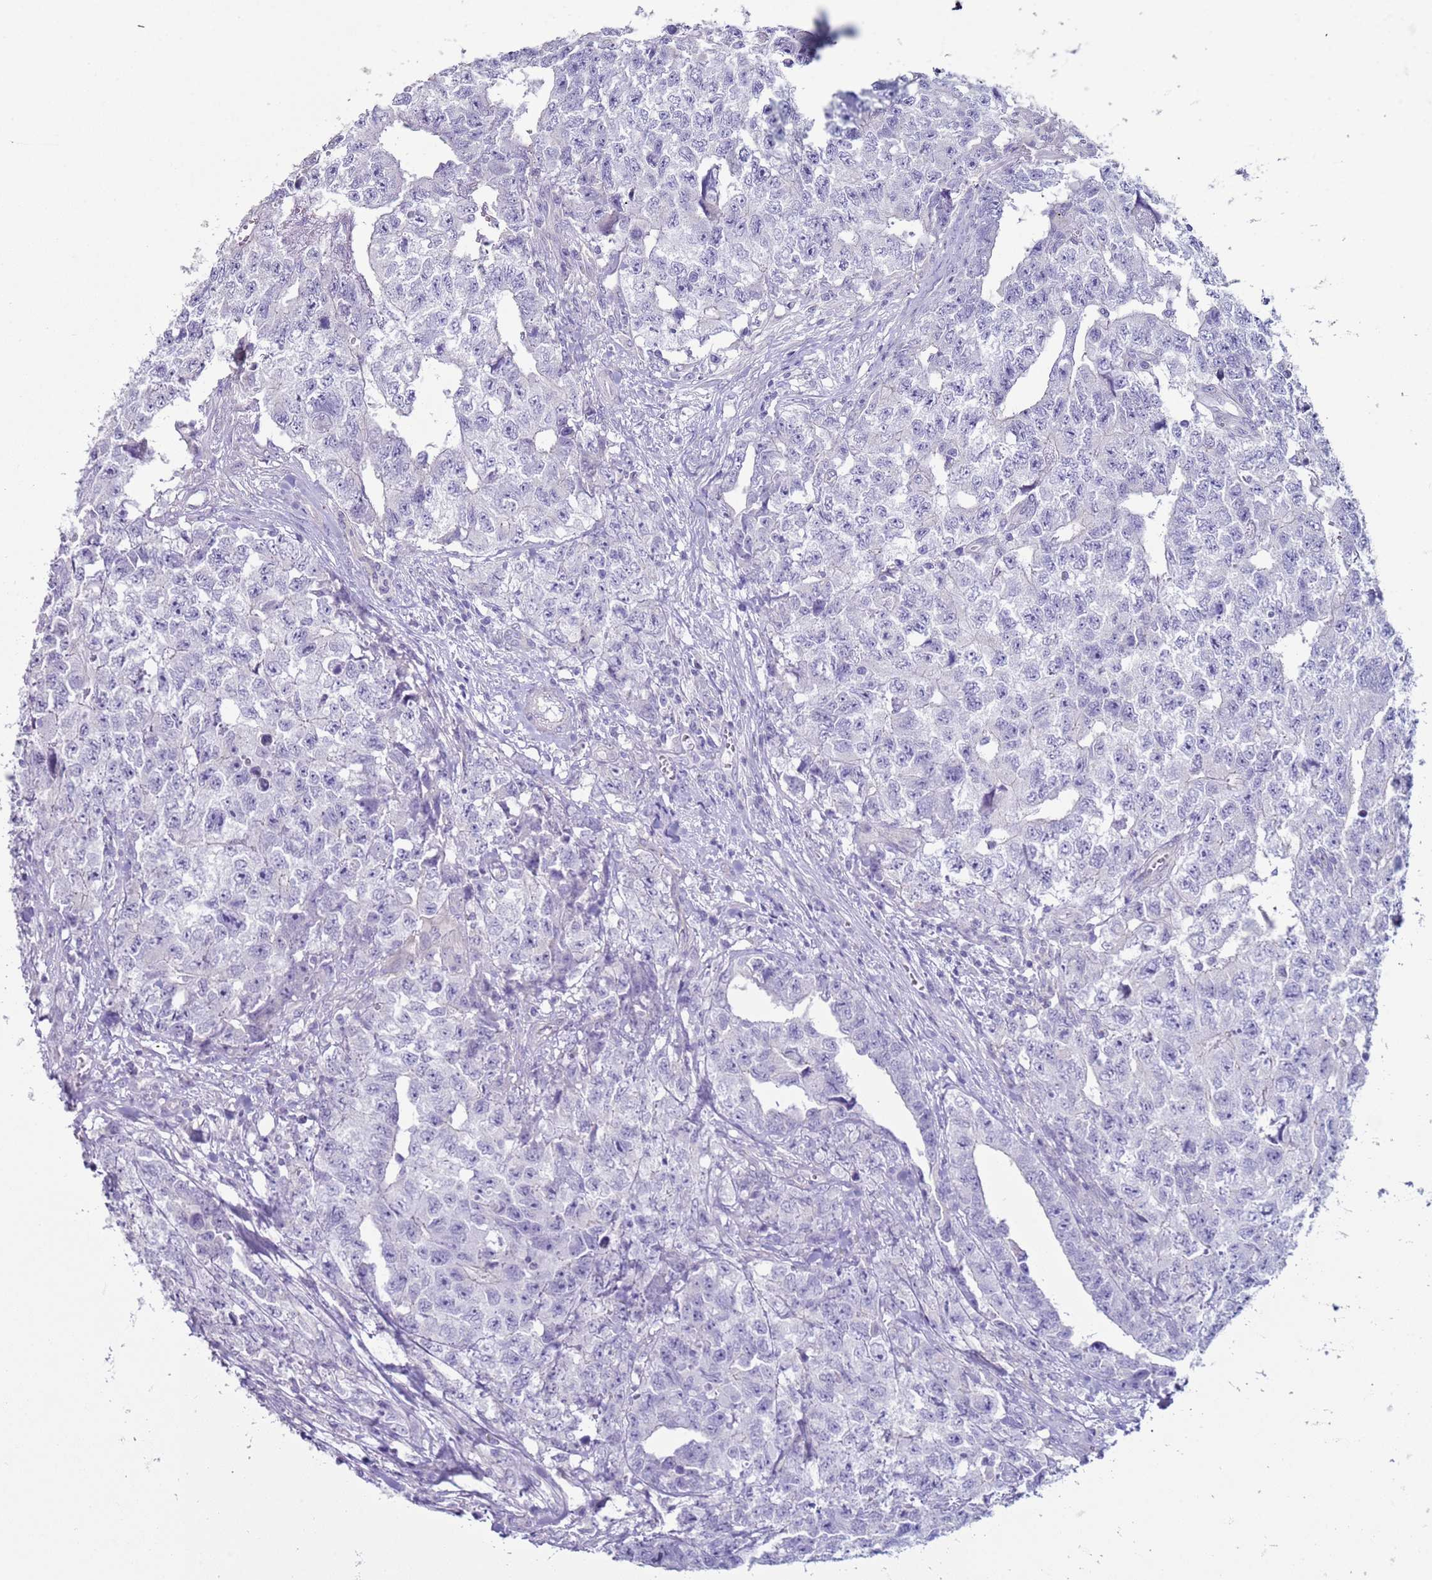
{"staining": {"intensity": "negative", "quantity": "none", "location": "none"}, "tissue": "testis cancer", "cell_type": "Tumor cells", "image_type": "cancer", "snomed": [{"axis": "morphology", "description": "Carcinoma, Embryonal, NOS"}, {"axis": "topography", "description": "Testis"}], "caption": "Immunohistochemical staining of human embryonal carcinoma (testis) exhibits no significant staining in tumor cells. Nuclei are stained in blue.", "gene": "NPAP1", "patient": {"sex": "male", "age": 31}}